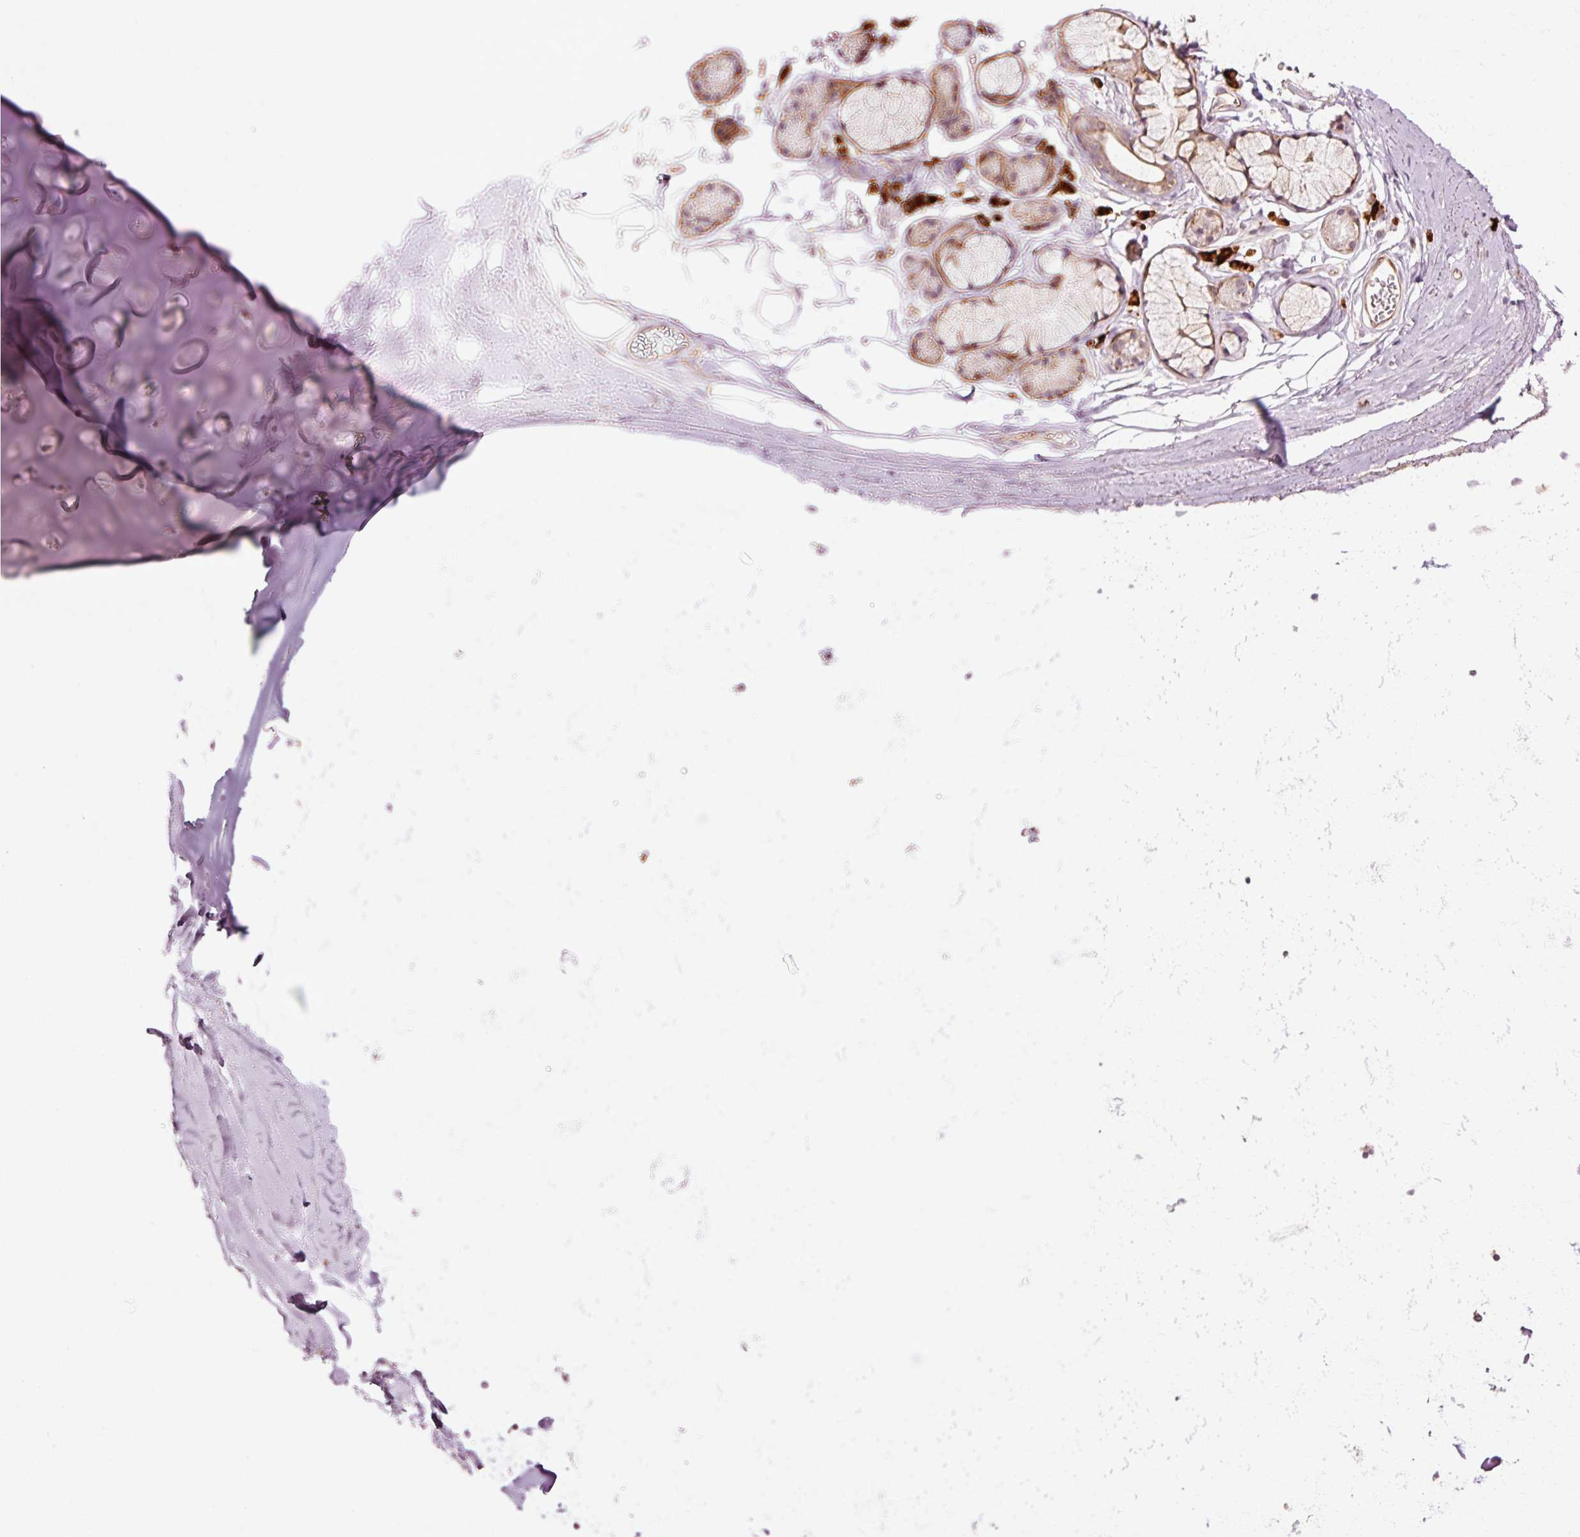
{"staining": {"intensity": "negative", "quantity": "none", "location": "none"}, "tissue": "adipose tissue", "cell_type": "Adipocytes", "image_type": "normal", "snomed": [{"axis": "morphology", "description": "Normal tissue, NOS"}, {"axis": "topography", "description": "Cartilage tissue"}, {"axis": "topography", "description": "Bronchus"}, {"axis": "topography", "description": "Peripheral nerve tissue"}], "caption": "Immunohistochemistry photomicrograph of unremarkable human adipose tissue stained for a protein (brown), which reveals no staining in adipocytes.", "gene": "RANBP2", "patient": {"sex": "female", "age": 59}}